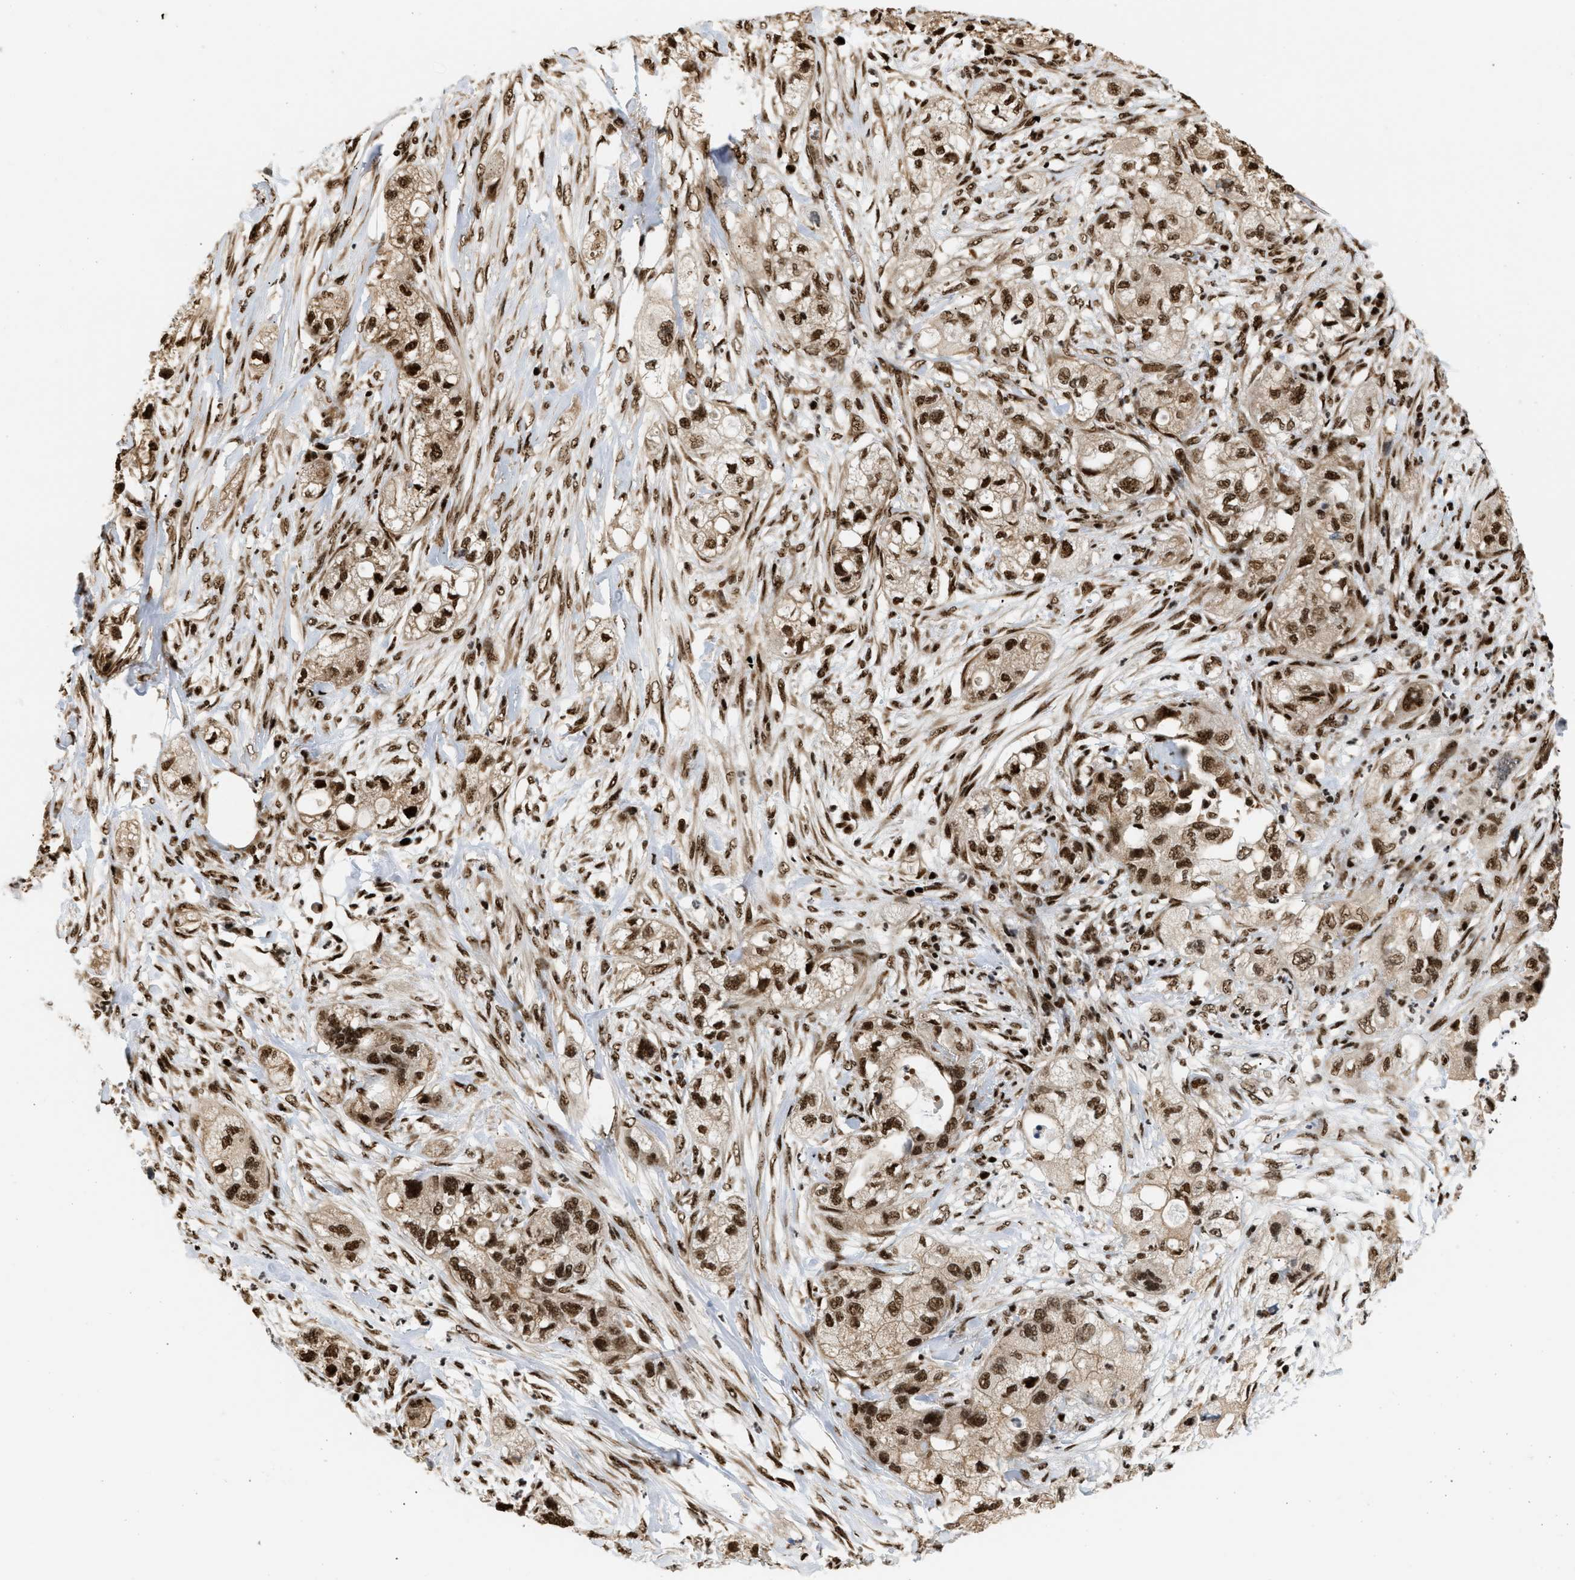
{"staining": {"intensity": "strong", "quantity": ">75%", "location": "nuclear"}, "tissue": "pancreatic cancer", "cell_type": "Tumor cells", "image_type": "cancer", "snomed": [{"axis": "morphology", "description": "Adenocarcinoma, NOS"}, {"axis": "topography", "description": "Pancreas"}], "caption": "Immunohistochemistry micrograph of neoplastic tissue: pancreatic adenocarcinoma stained using IHC displays high levels of strong protein expression localized specifically in the nuclear of tumor cells, appearing as a nuclear brown color.", "gene": "RBM5", "patient": {"sex": "female", "age": 78}}